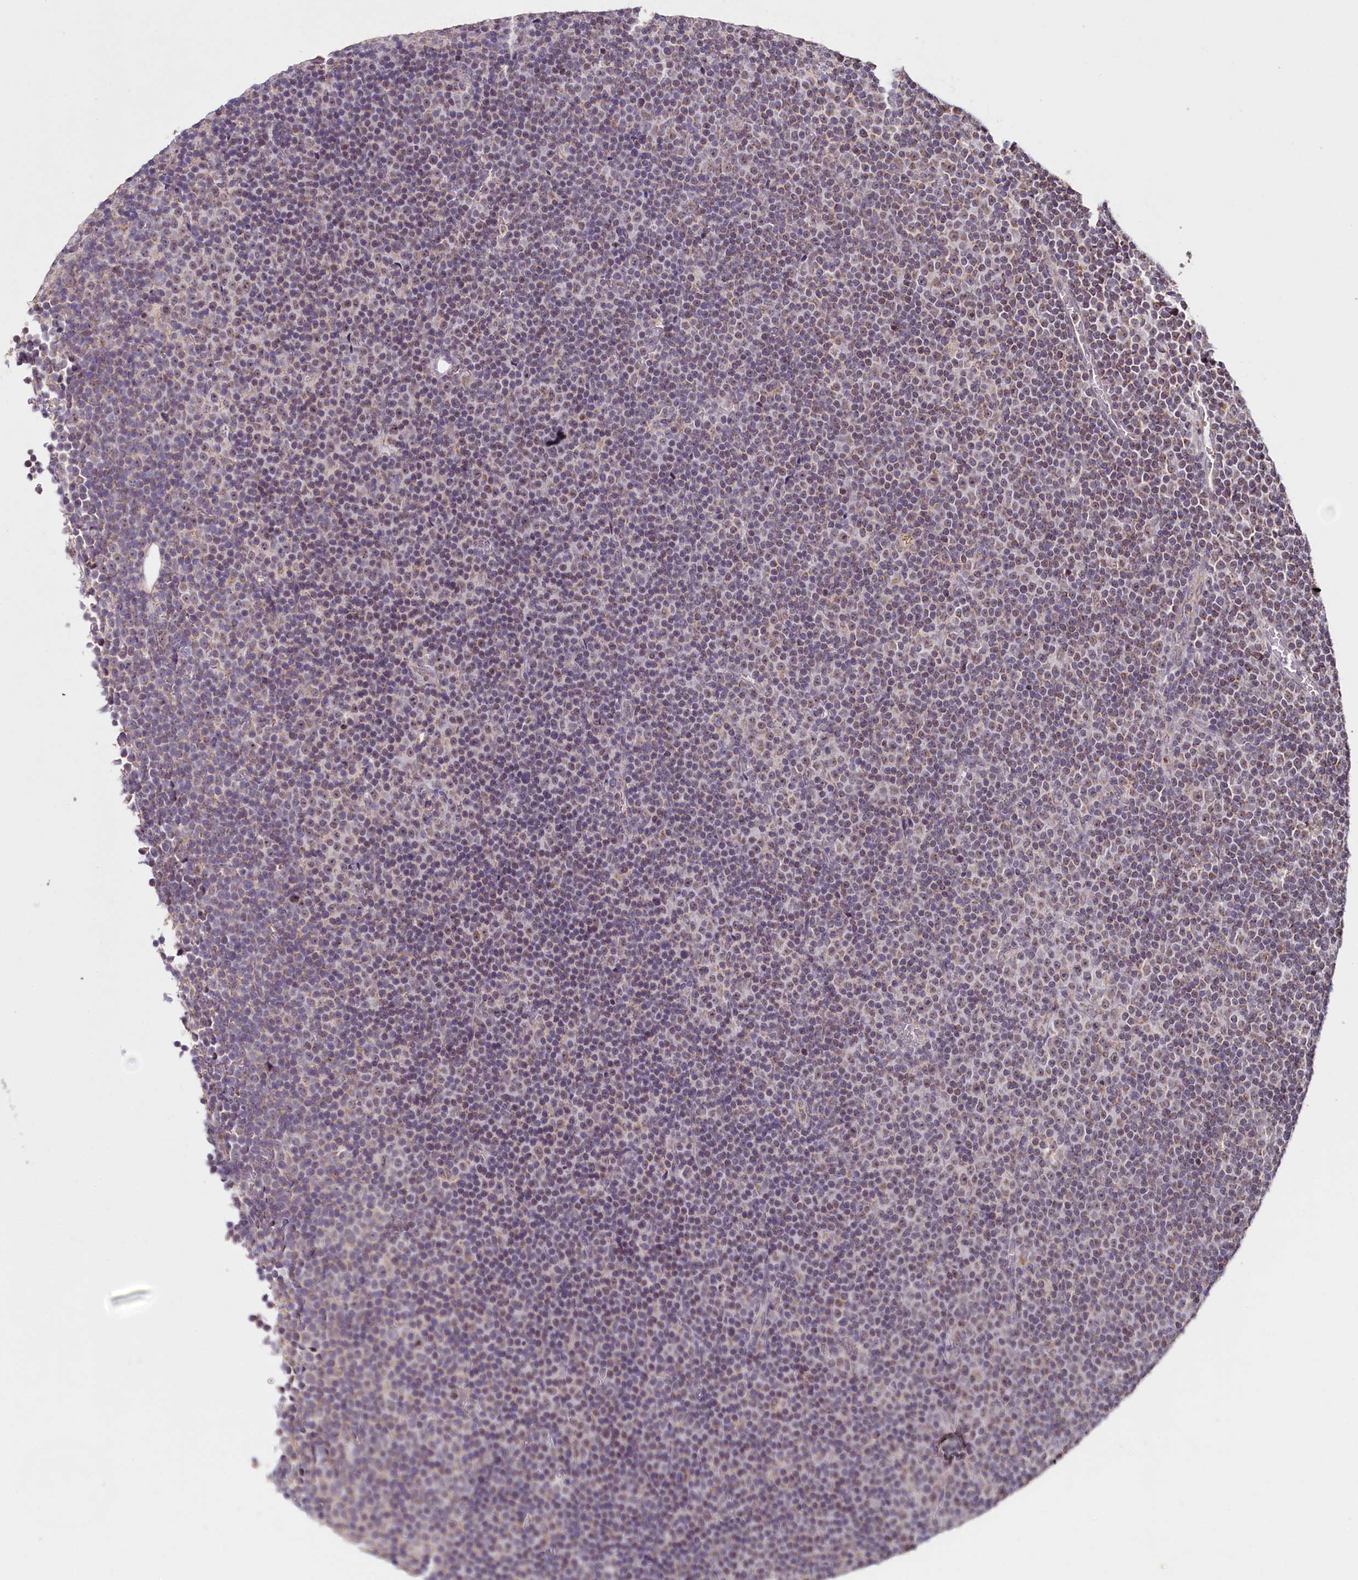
{"staining": {"intensity": "negative", "quantity": "none", "location": "none"}, "tissue": "lymphoma", "cell_type": "Tumor cells", "image_type": "cancer", "snomed": [{"axis": "morphology", "description": "Malignant lymphoma, non-Hodgkin's type, Low grade"}, {"axis": "topography", "description": "Lymph node"}], "caption": "This is an immunohistochemistry (IHC) histopathology image of human low-grade malignant lymphoma, non-Hodgkin's type. There is no staining in tumor cells.", "gene": "PDE6D", "patient": {"sex": "female", "age": 67}}